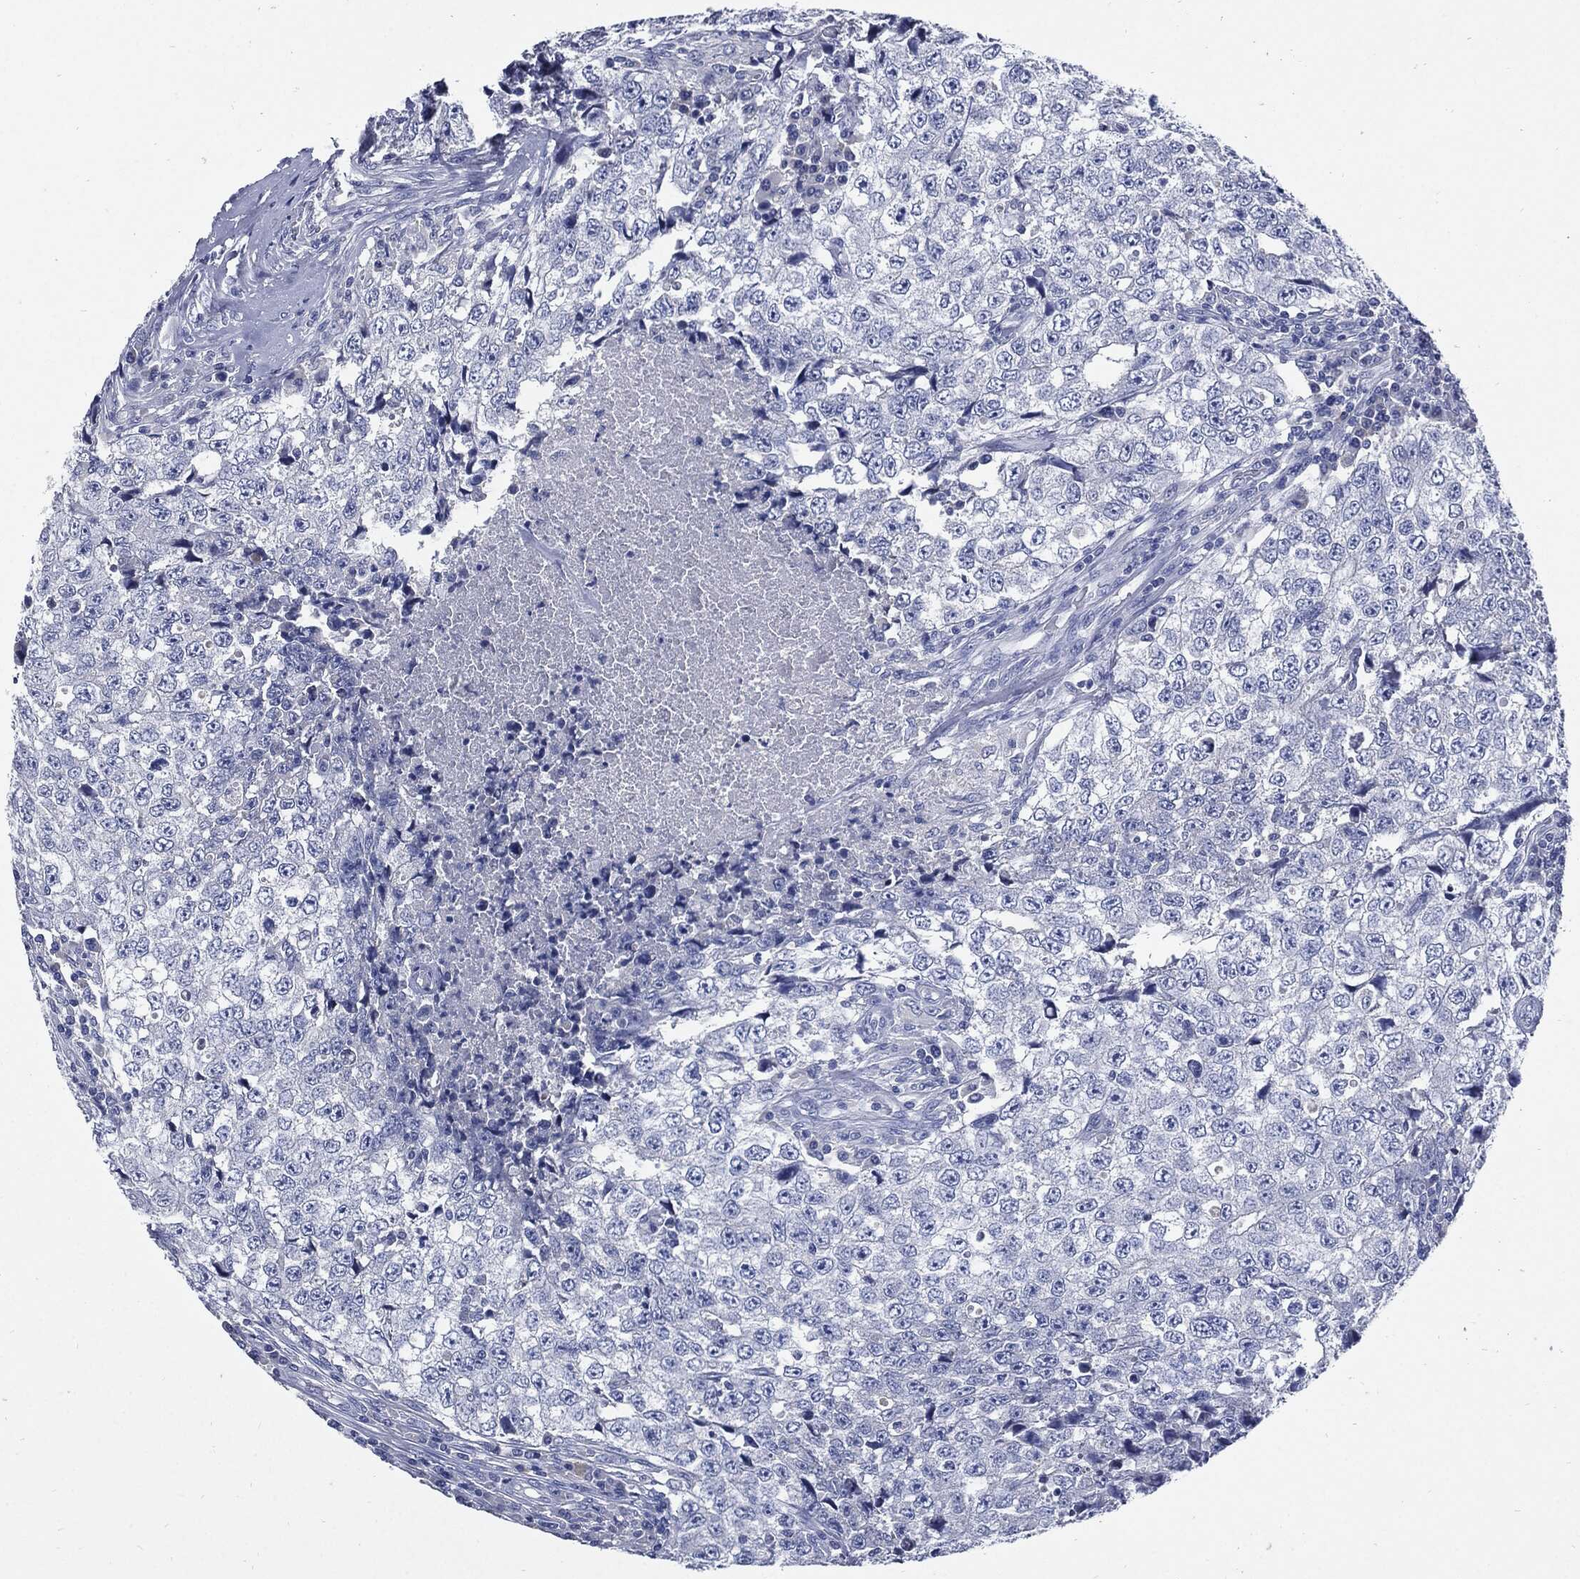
{"staining": {"intensity": "negative", "quantity": "none", "location": "none"}, "tissue": "testis cancer", "cell_type": "Tumor cells", "image_type": "cancer", "snomed": [{"axis": "morphology", "description": "Necrosis, NOS"}, {"axis": "morphology", "description": "Carcinoma, Embryonal, NOS"}, {"axis": "topography", "description": "Testis"}], "caption": "This photomicrograph is of embryonal carcinoma (testis) stained with immunohistochemistry to label a protein in brown with the nuclei are counter-stained blue. There is no positivity in tumor cells.", "gene": "CPE", "patient": {"sex": "male", "age": 19}}